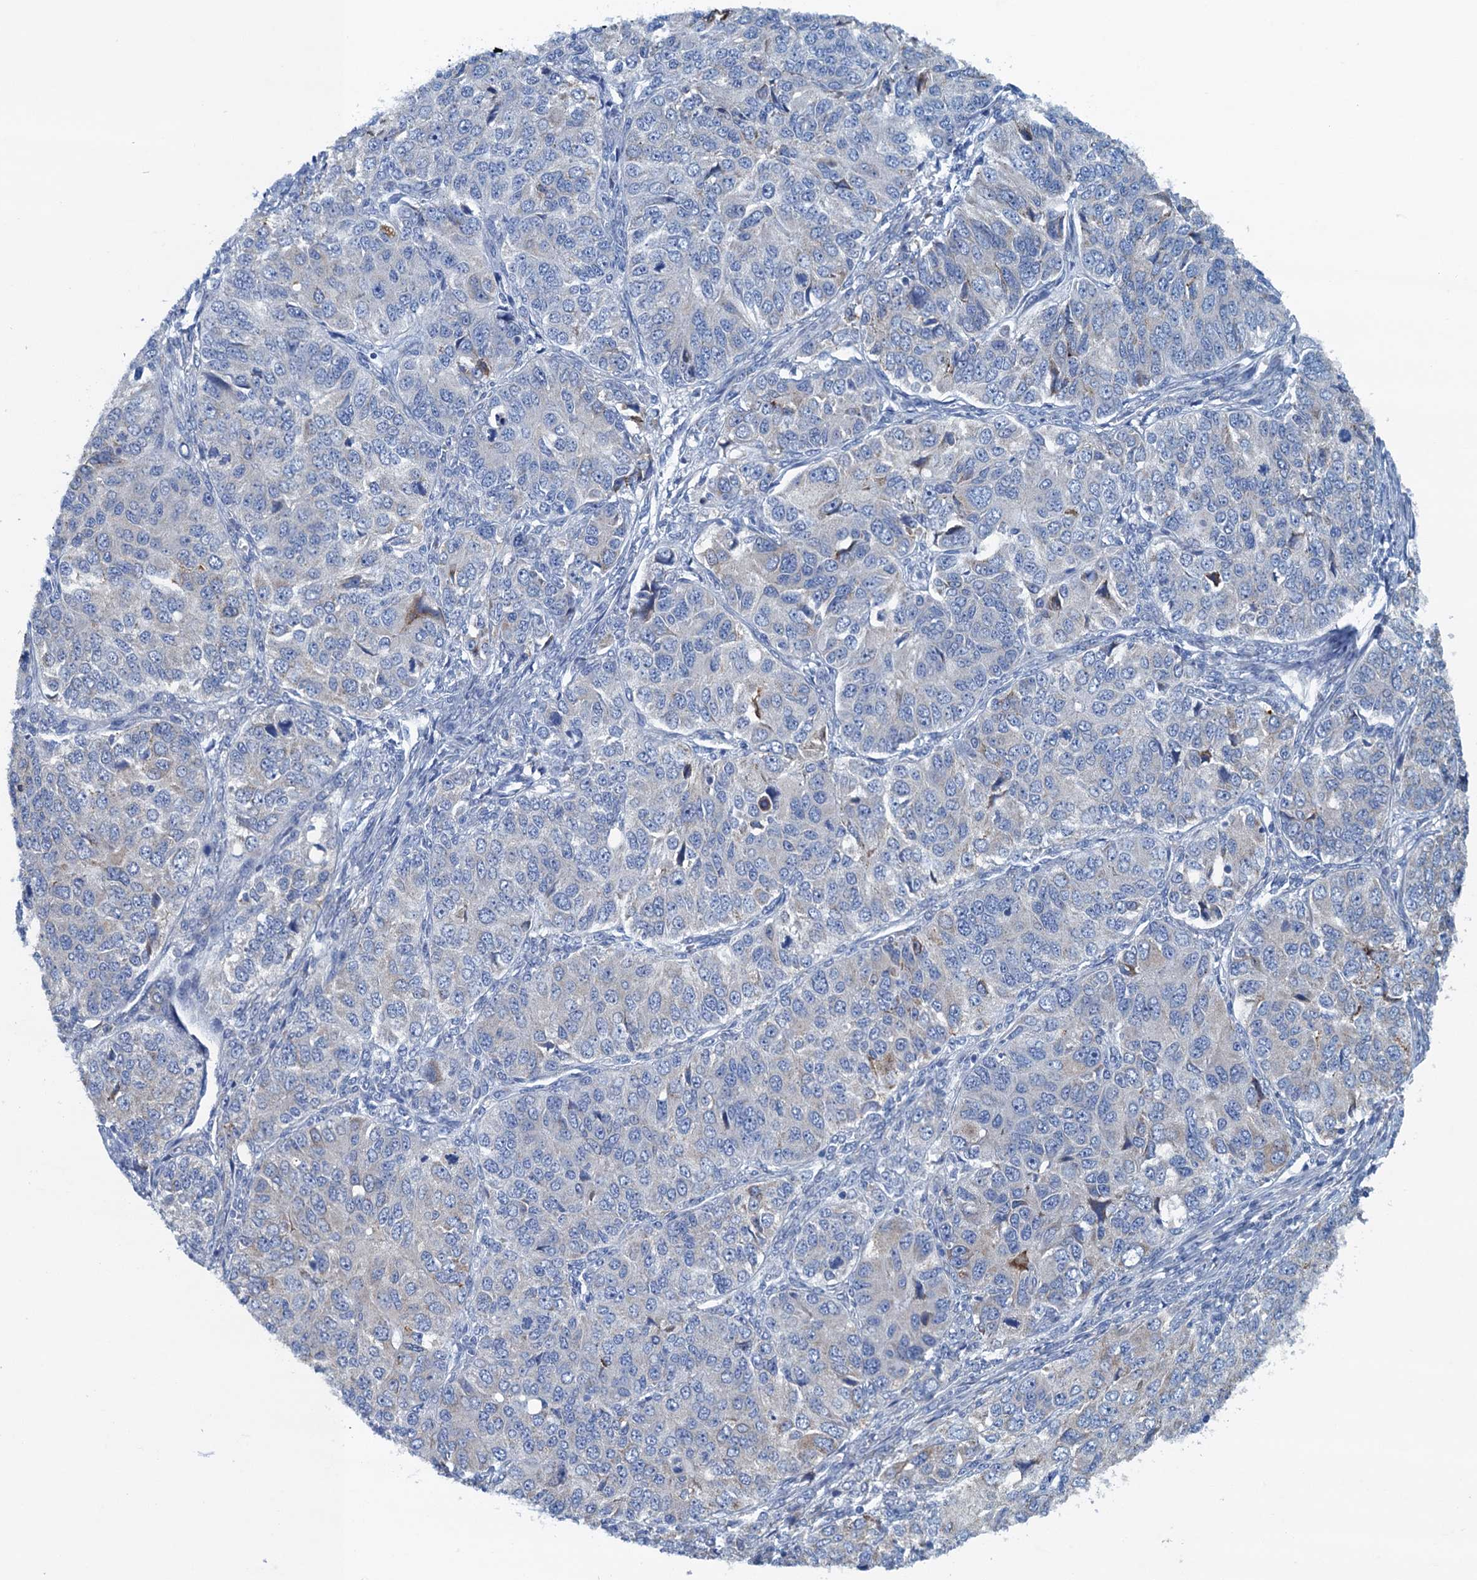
{"staining": {"intensity": "negative", "quantity": "none", "location": "none"}, "tissue": "ovarian cancer", "cell_type": "Tumor cells", "image_type": "cancer", "snomed": [{"axis": "morphology", "description": "Carcinoma, endometroid"}, {"axis": "topography", "description": "Ovary"}], "caption": "Ovarian cancer was stained to show a protein in brown. There is no significant positivity in tumor cells.", "gene": "C10orf88", "patient": {"sex": "female", "age": 51}}